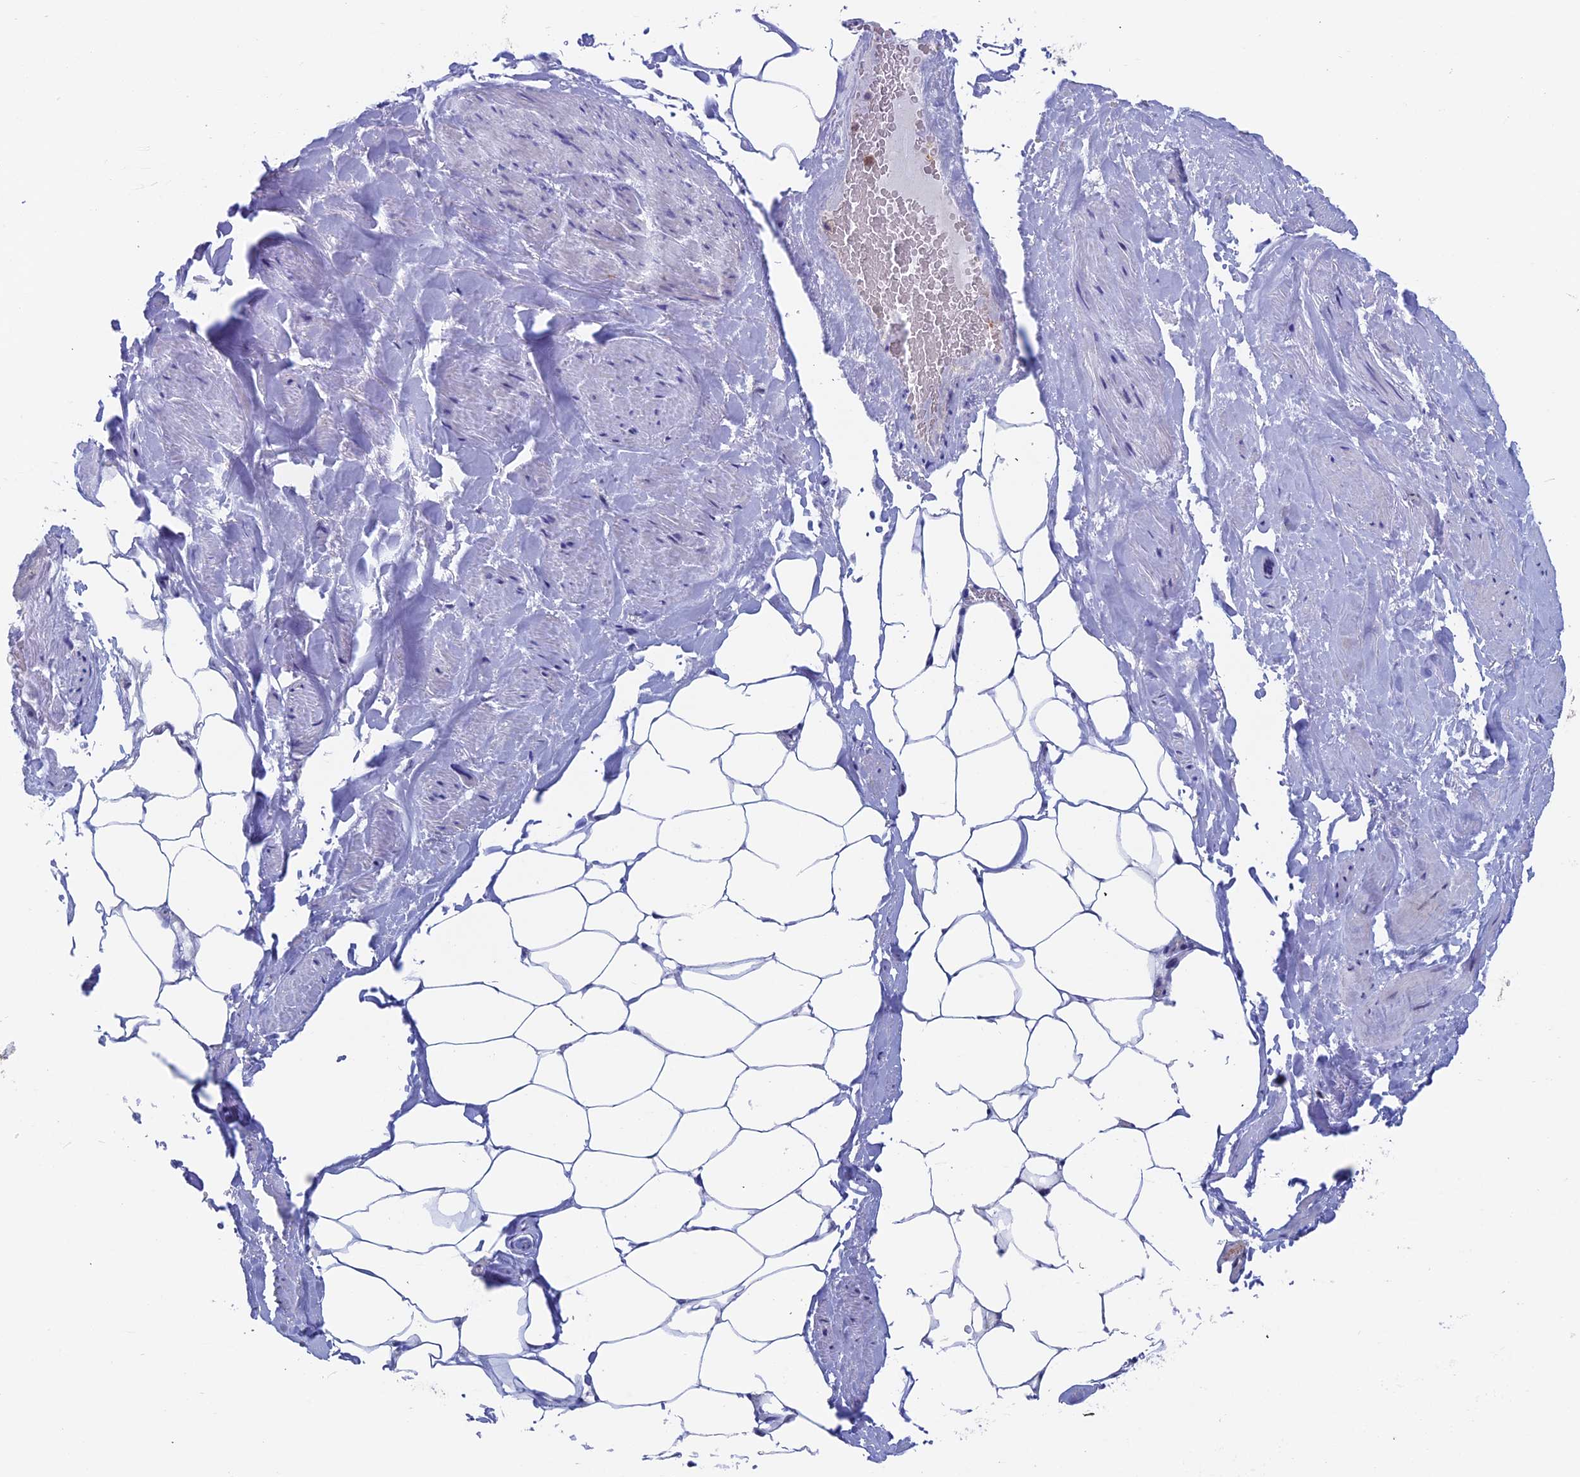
{"staining": {"intensity": "negative", "quantity": "none", "location": "none"}, "tissue": "adipose tissue", "cell_type": "Adipocytes", "image_type": "normal", "snomed": [{"axis": "morphology", "description": "Normal tissue, NOS"}, {"axis": "morphology", "description": "Adenocarcinoma, Low grade"}, {"axis": "topography", "description": "Prostate"}, {"axis": "topography", "description": "Peripheral nerve tissue"}], "caption": "The photomicrograph demonstrates no staining of adipocytes in benign adipose tissue.", "gene": "IGBP1", "patient": {"sex": "male", "age": 63}}